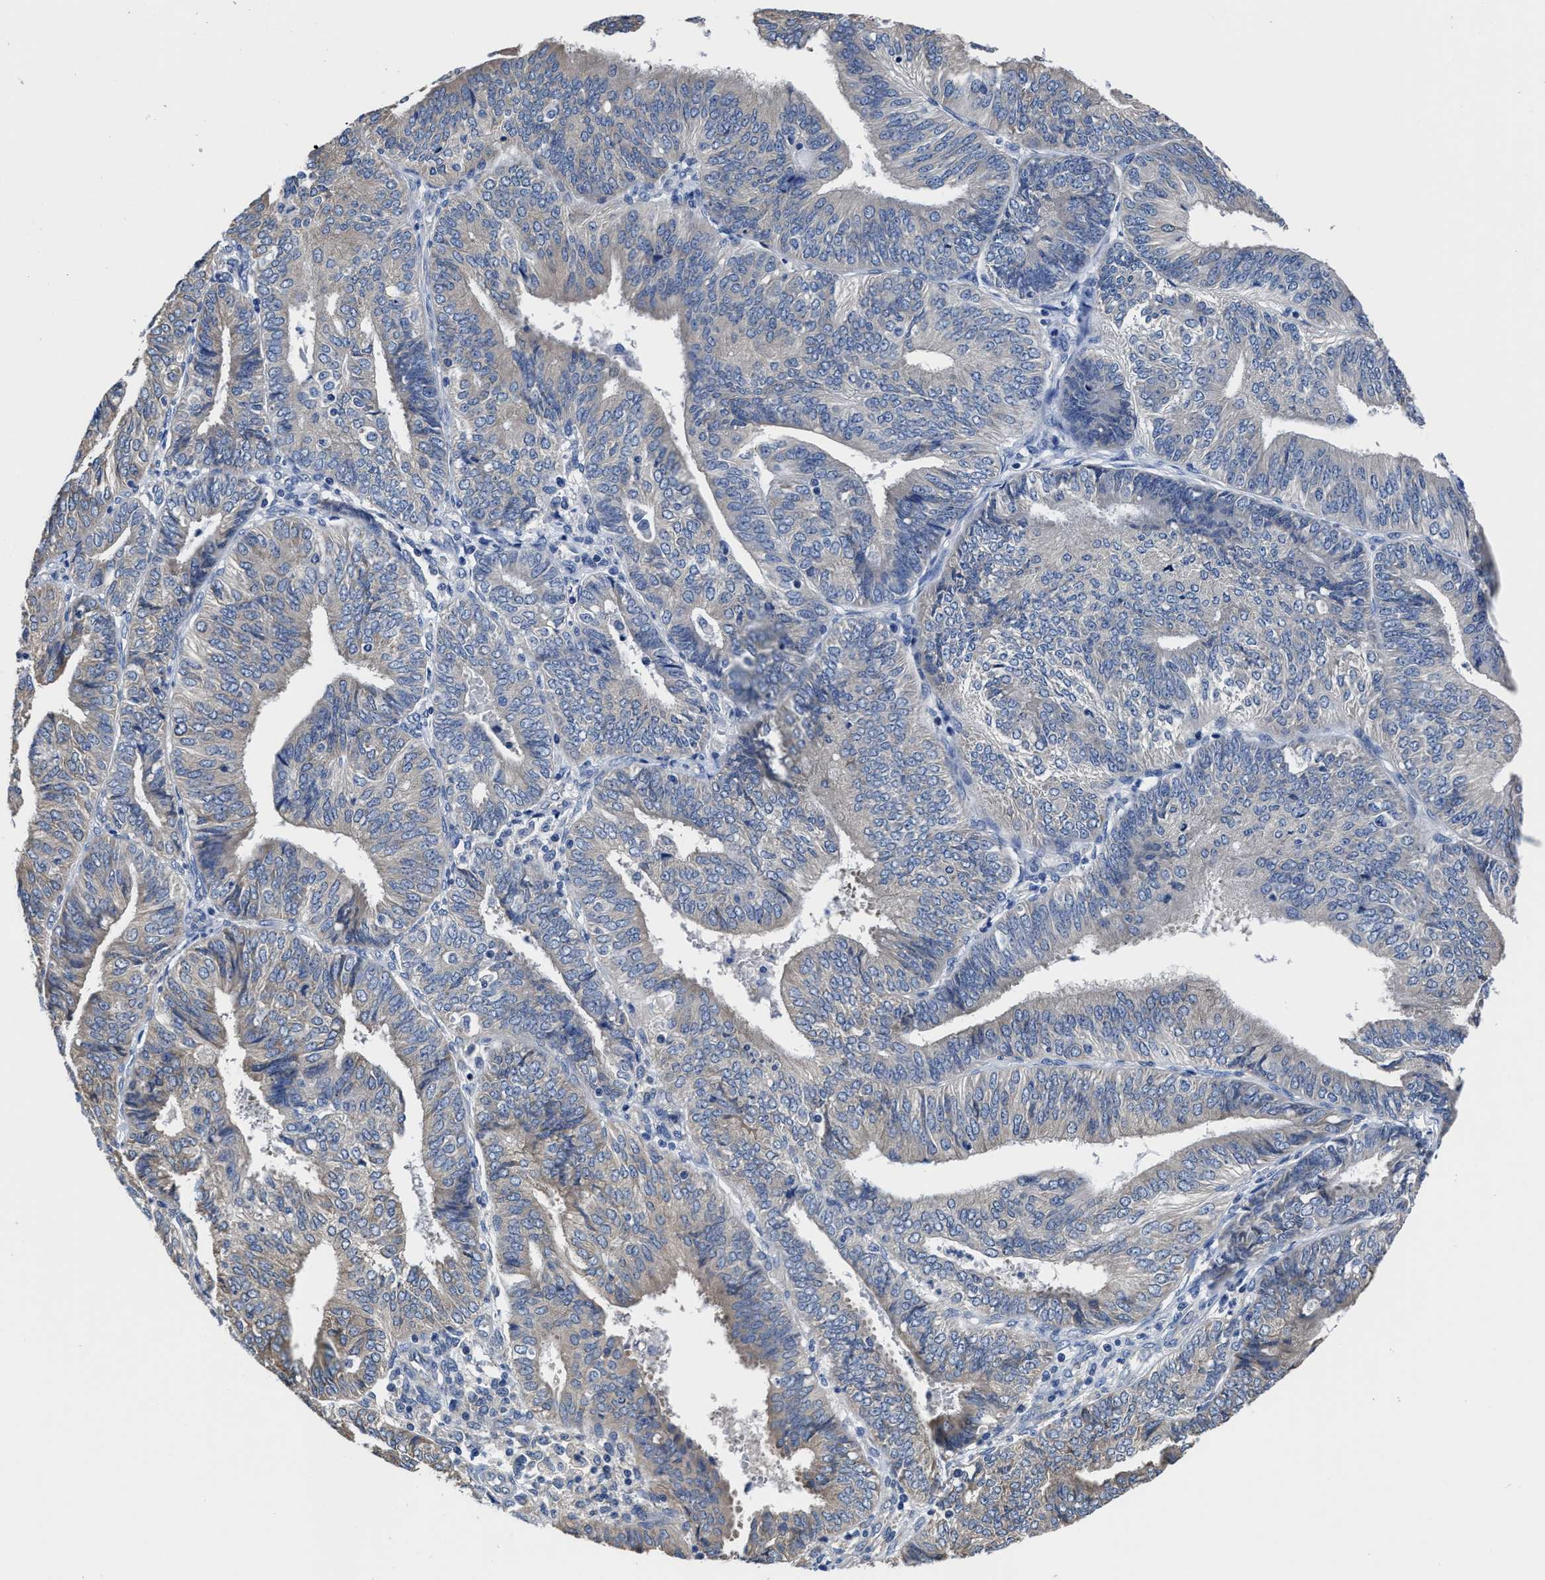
{"staining": {"intensity": "weak", "quantity": "<25%", "location": "cytoplasmic/membranous"}, "tissue": "endometrial cancer", "cell_type": "Tumor cells", "image_type": "cancer", "snomed": [{"axis": "morphology", "description": "Adenocarcinoma, NOS"}, {"axis": "topography", "description": "Endometrium"}], "caption": "IHC micrograph of neoplastic tissue: endometrial cancer (adenocarcinoma) stained with DAB (3,3'-diaminobenzidine) exhibits no significant protein positivity in tumor cells. (DAB immunohistochemistry, high magnification).", "gene": "SRPK2", "patient": {"sex": "female", "age": 58}}